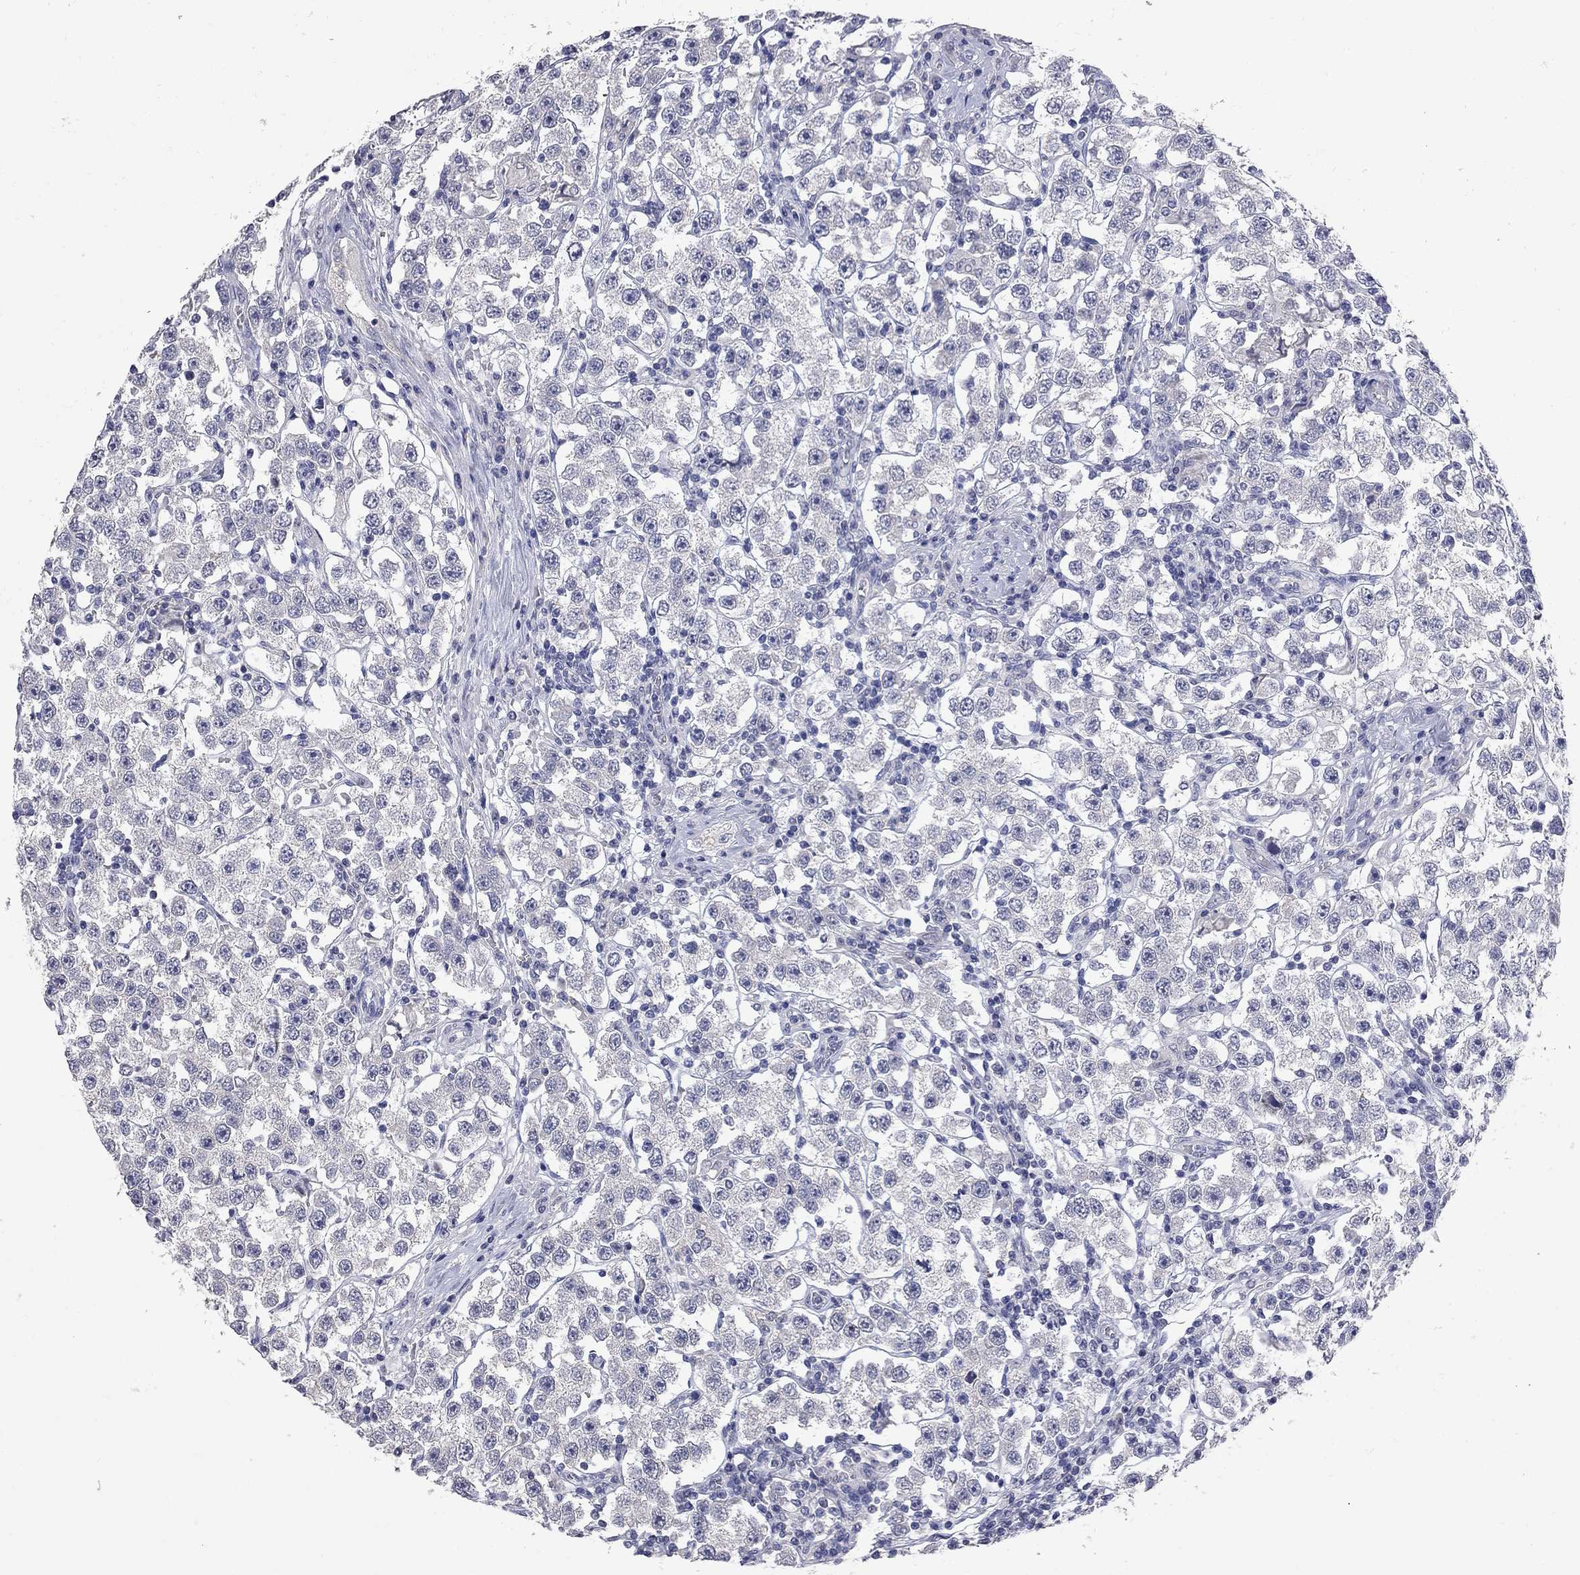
{"staining": {"intensity": "negative", "quantity": "none", "location": "none"}, "tissue": "testis cancer", "cell_type": "Tumor cells", "image_type": "cancer", "snomed": [{"axis": "morphology", "description": "Seminoma, NOS"}, {"axis": "topography", "description": "Testis"}], "caption": "This is an IHC histopathology image of human testis seminoma. There is no staining in tumor cells.", "gene": "NOS2", "patient": {"sex": "male", "age": 37}}